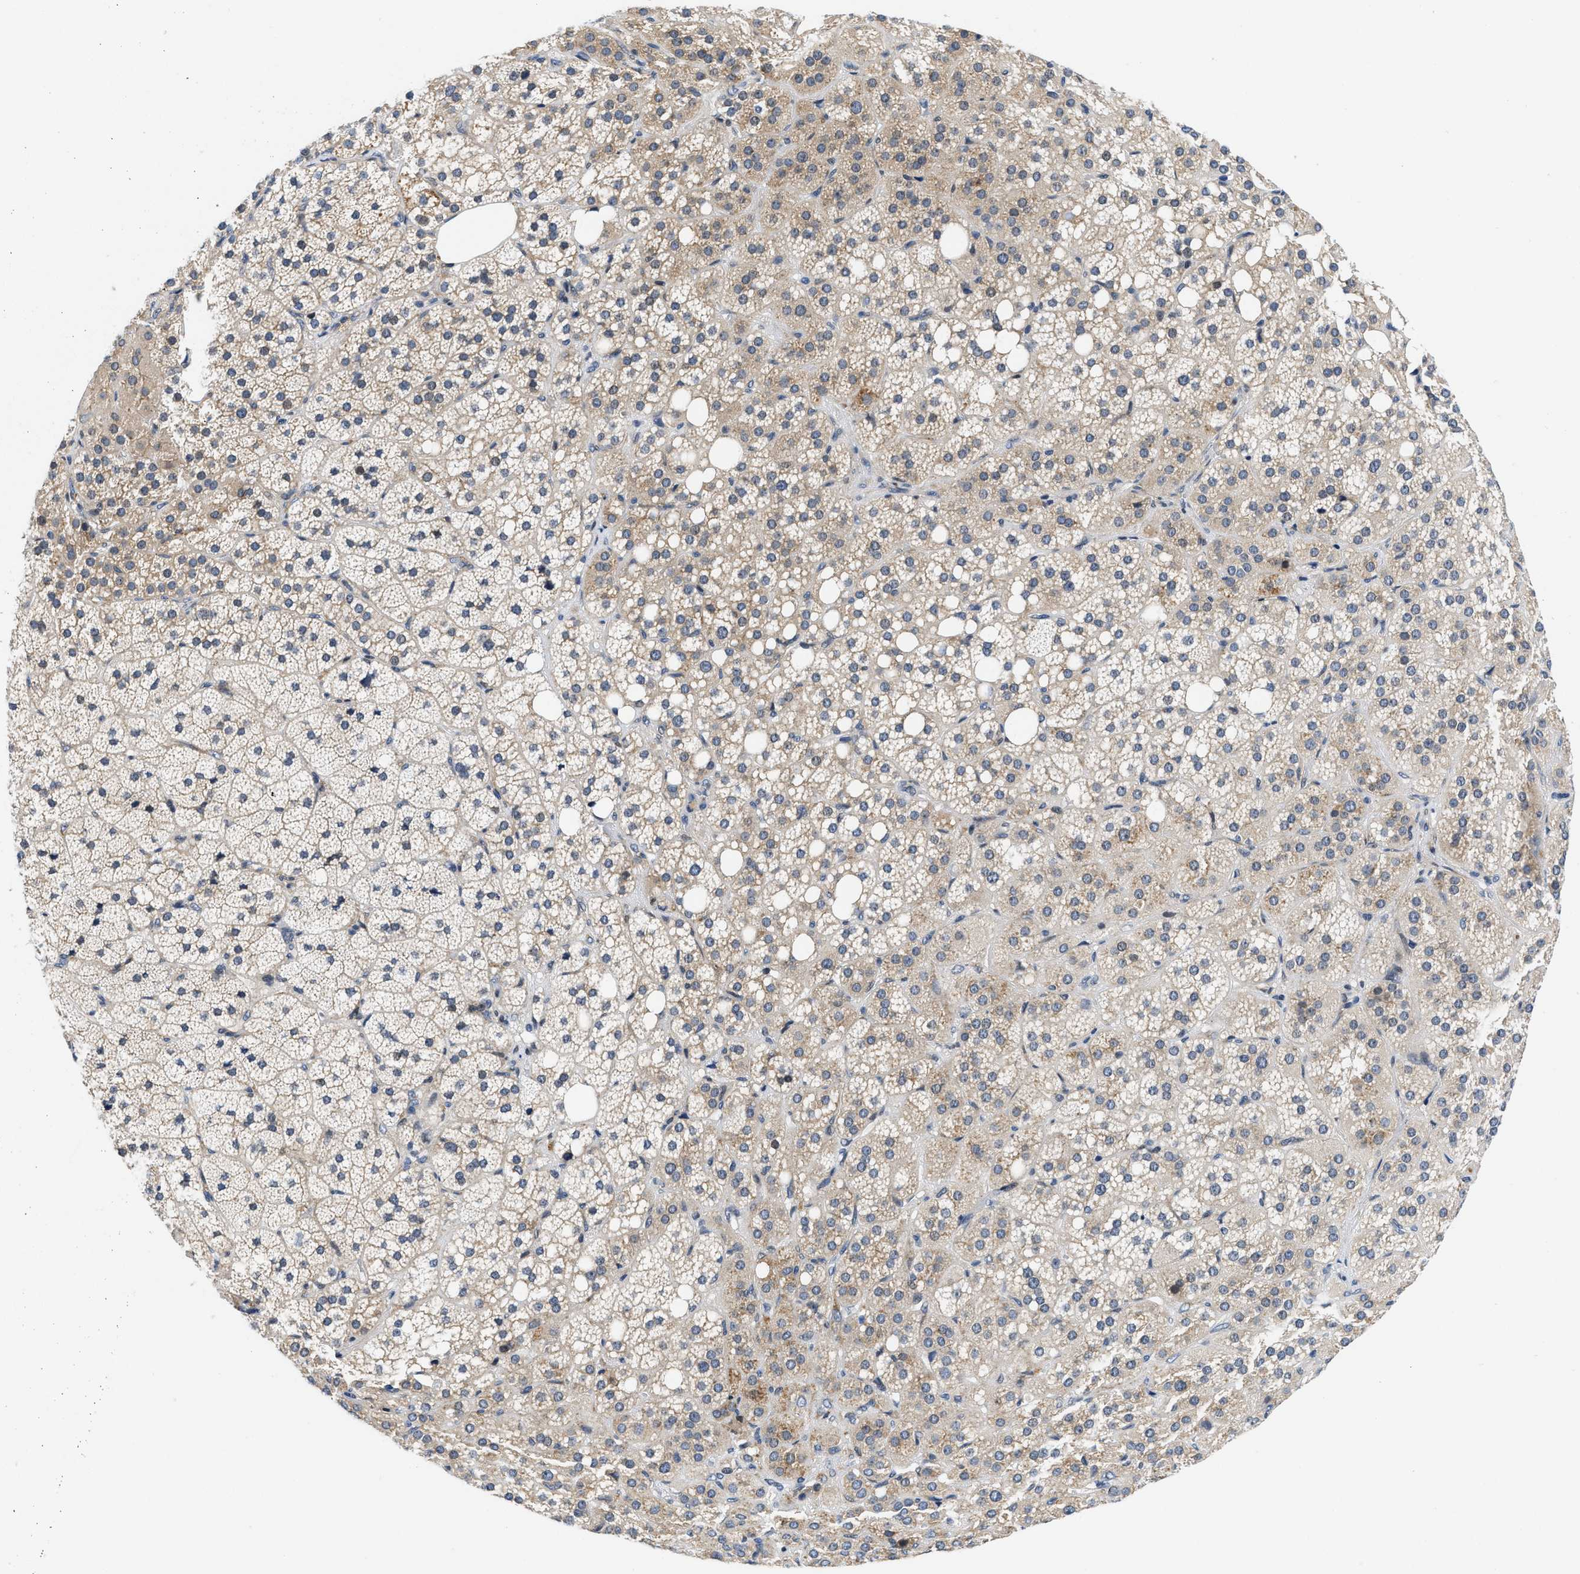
{"staining": {"intensity": "moderate", "quantity": ">75%", "location": "cytoplasmic/membranous"}, "tissue": "adrenal gland", "cell_type": "Glandular cells", "image_type": "normal", "snomed": [{"axis": "morphology", "description": "Normal tissue, NOS"}, {"axis": "topography", "description": "Adrenal gland"}], "caption": "Human adrenal gland stained with a brown dye shows moderate cytoplasmic/membranous positive staining in about >75% of glandular cells.", "gene": "IKBKE", "patient": {"sex": "female", "age": 59}}